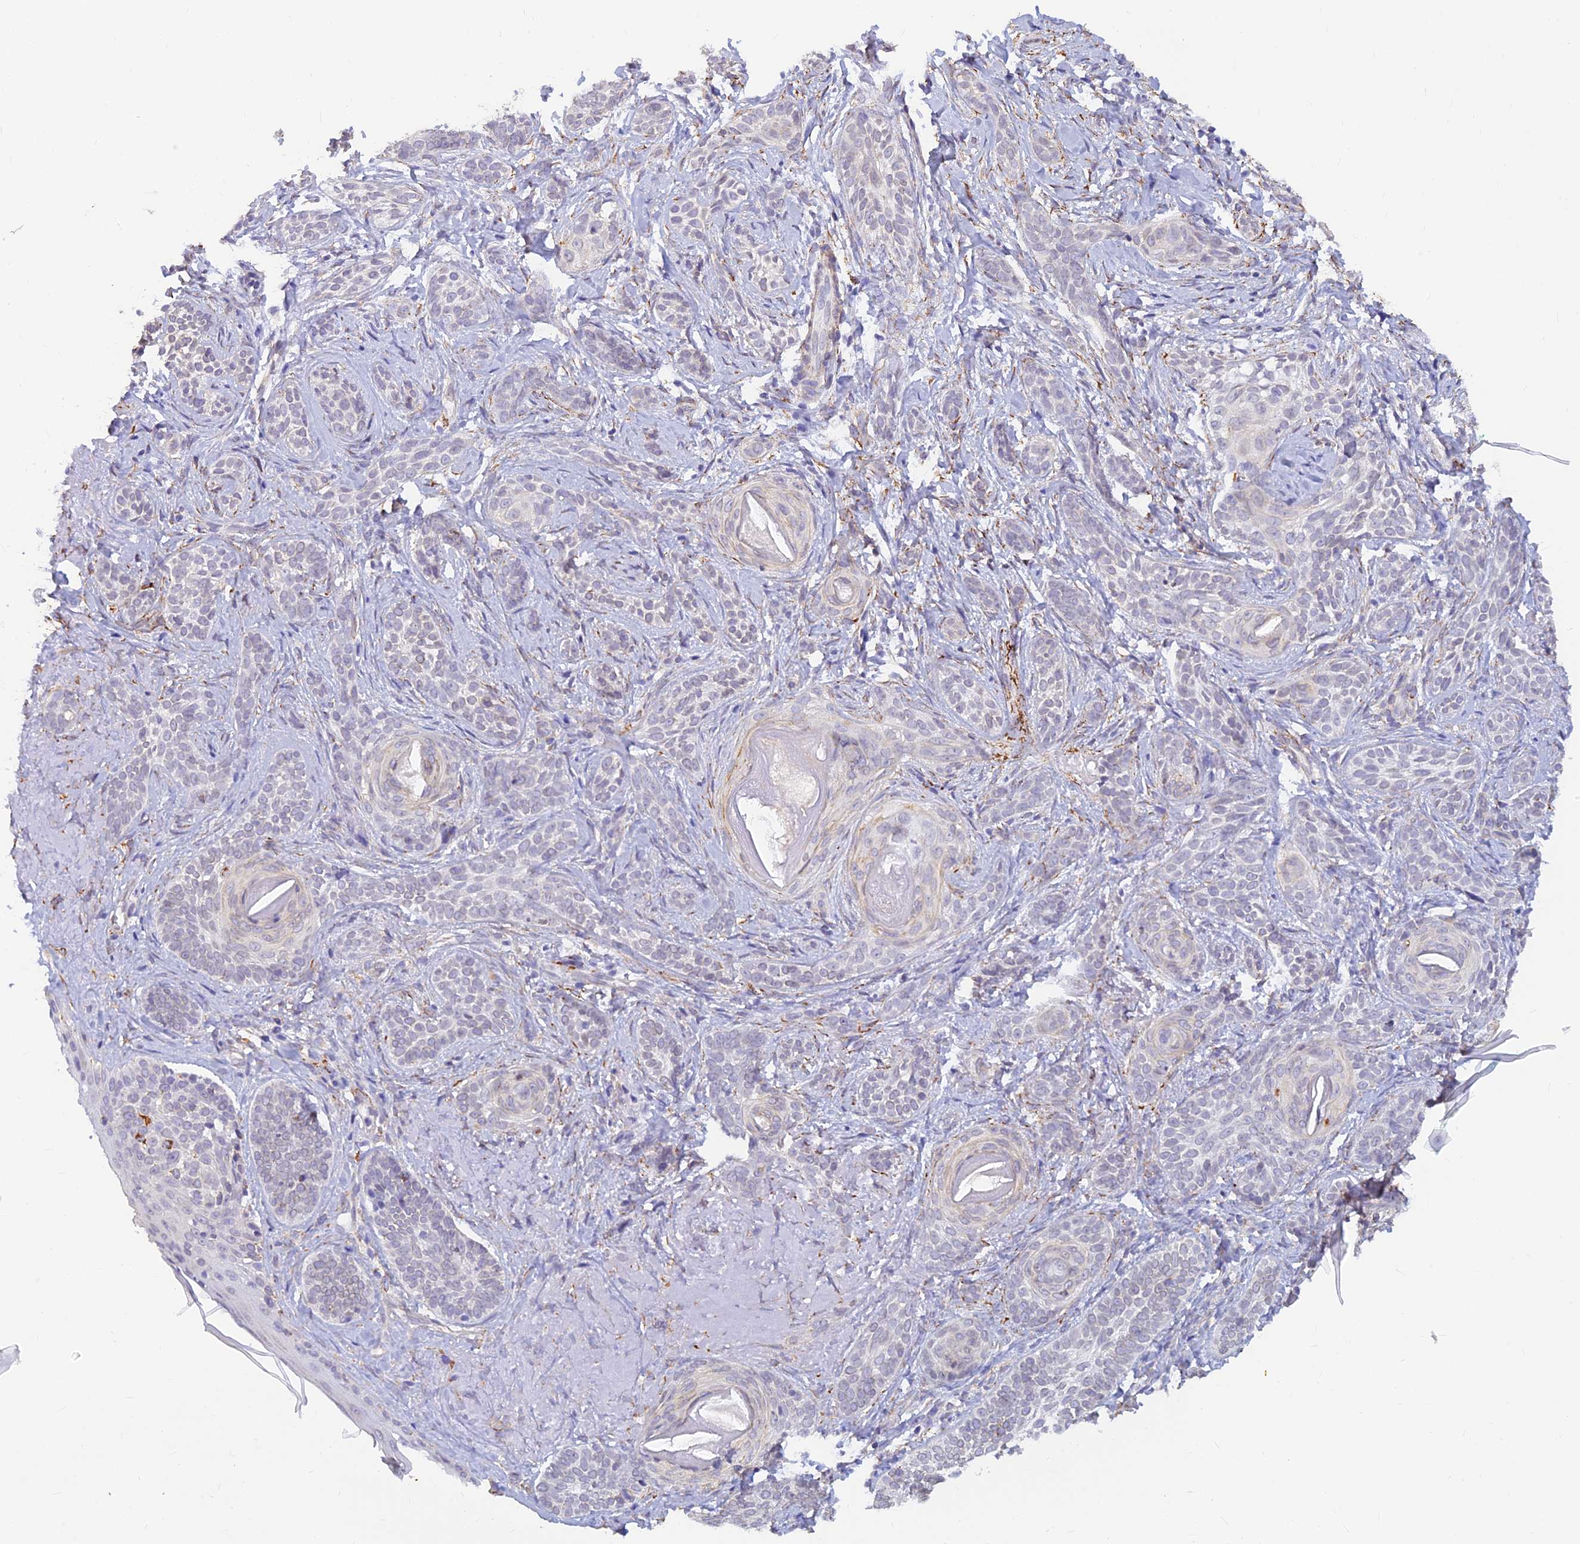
{"staining": {"intensity": "negative", "quantity": "none", "location": "none"}, "tissue": "skin cancer", "cell_type": "Tumor cells", "image_type": "cancer", "snomed": [{"axis": "morphology", "description": "Basal cell carcinoma"}, {"axis": "topography", "description": "Skin"}], "caption": "This is an IHC photomicrograph of skin cancer. There is no positivity in tumor cells.", "gene": "ALDH1L2", "patient": {"sex": "male", "age": 71}}